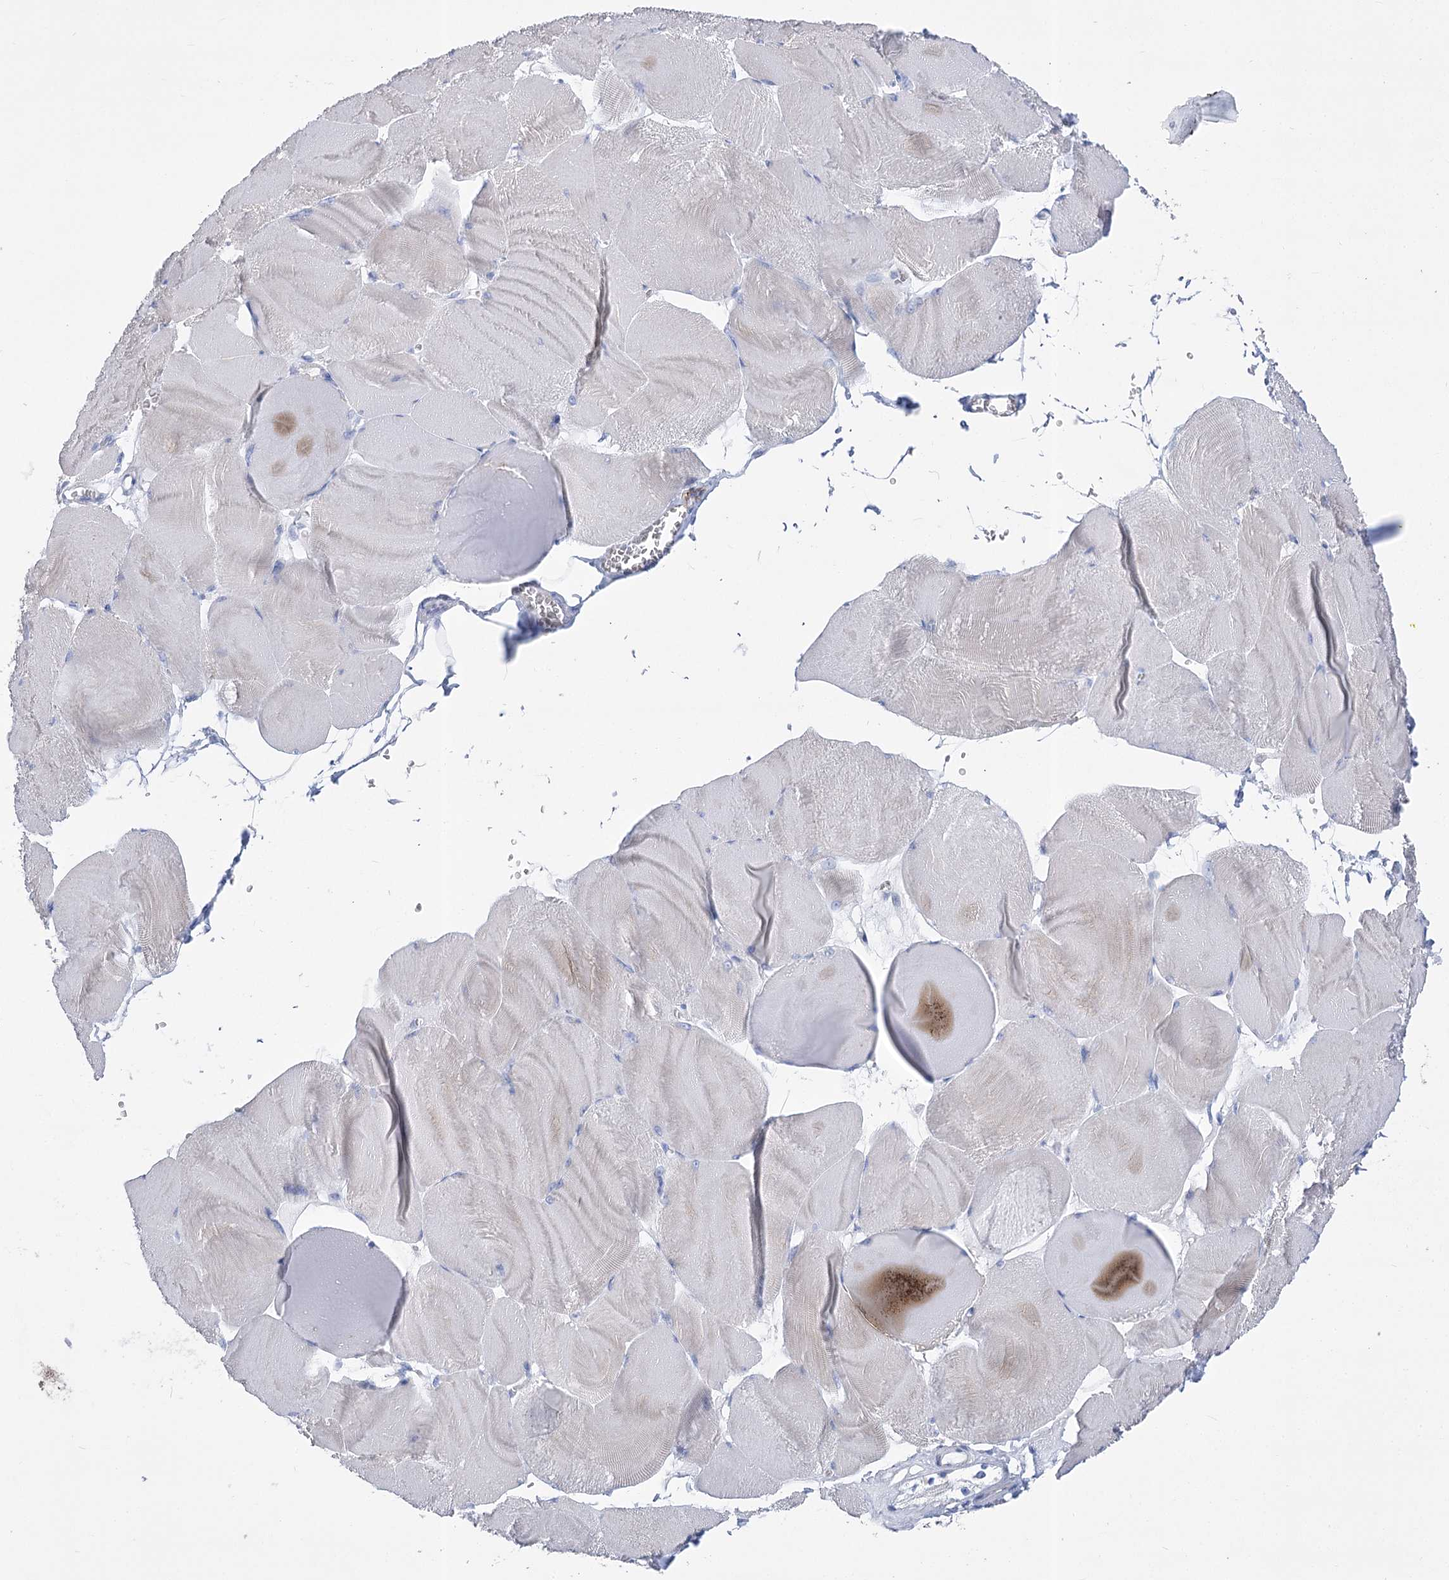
{"staining": {"intensity": "weak", "quantity": "25%-75%", "location": "cytoplasmic/membranous"}, "tissue": "skeletal muscle", "cell_type": "Myocytes", "image_type": "normal", "snomed": [{"axis": "morphology", "description": "Normal tissue, NOS"}, {"axis": "morphology", "description": "Basal cell carcinoma"}, {"axis": "topography", "description": "Skeletal muscle"}], "caption": "An immunohistochemistry (IHC) image of benign tissue is shown. Protein staining in brown shows weak cytoplasmic/membranous positivity in skeletal muscle within myocytes. Nuclei are stained in blue.", "gene": "PCDHA1", "patient": {"sex": "female", "age": 64}}